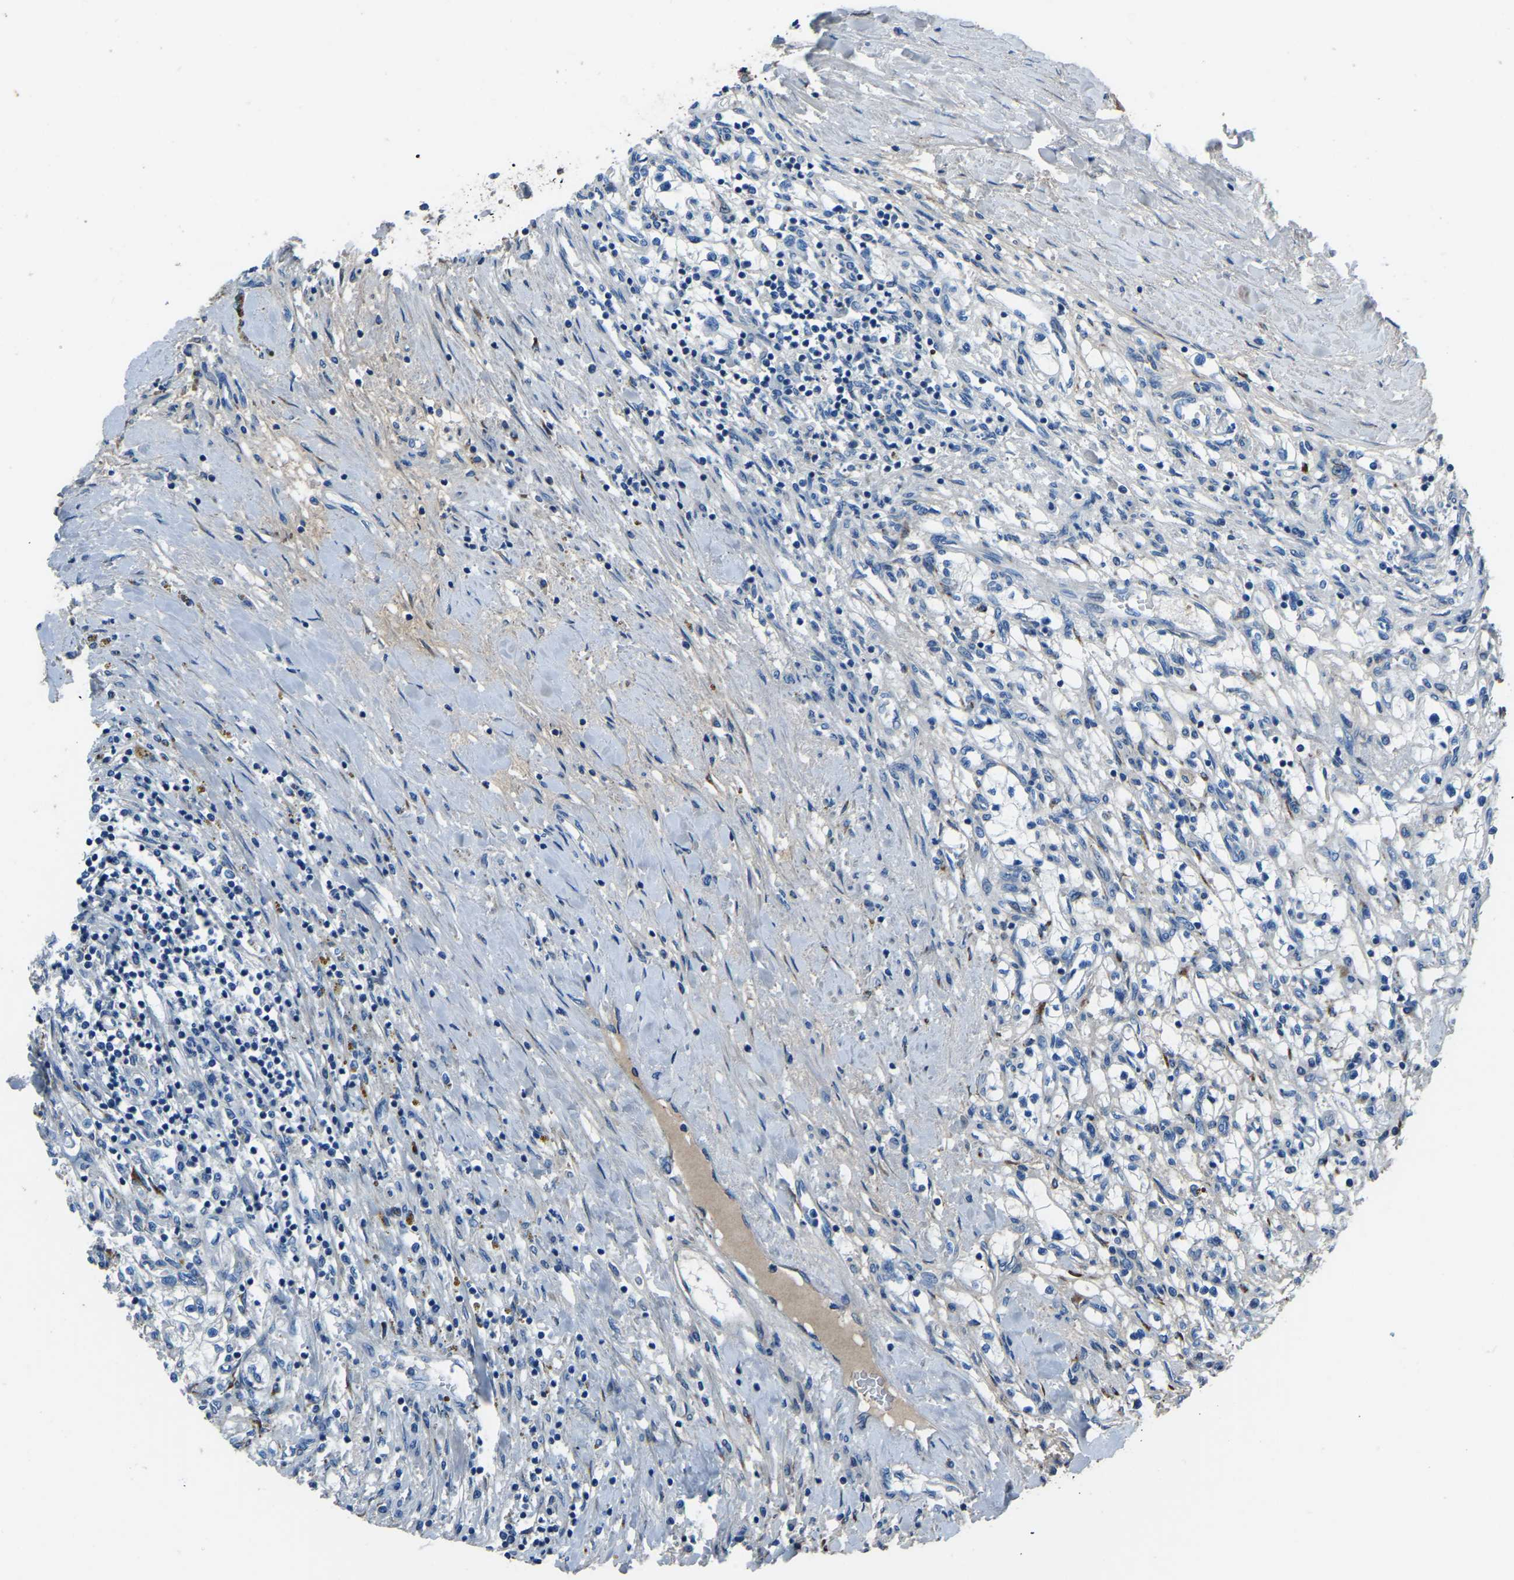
{"staining": {"intensity": "moderate", "quantity": "25%-75%", "location": "cytoplasmic/membranous"}, "tissue": "renal cancer", "cell_type": "Tumor cells", "image_type": "cancer", "snomed": [{"axis": "morphology", "description": "Adenocarcinoma, NOS"}, {"axis": "topography", "description": "Kidney"}], "caption": "Protein staining demonstrates moderate cytoplasmic/membranous positivity in about 25%-75% of tumor cells in renal cancer. (Stains: DAB (3,3'-diaminobenzidine) in brown, nuclei in blue, Microscopy: brightfield microscopy at high magnification).", "gene": "COL3A1", "patient": {"sex": "male", "age": 68}}